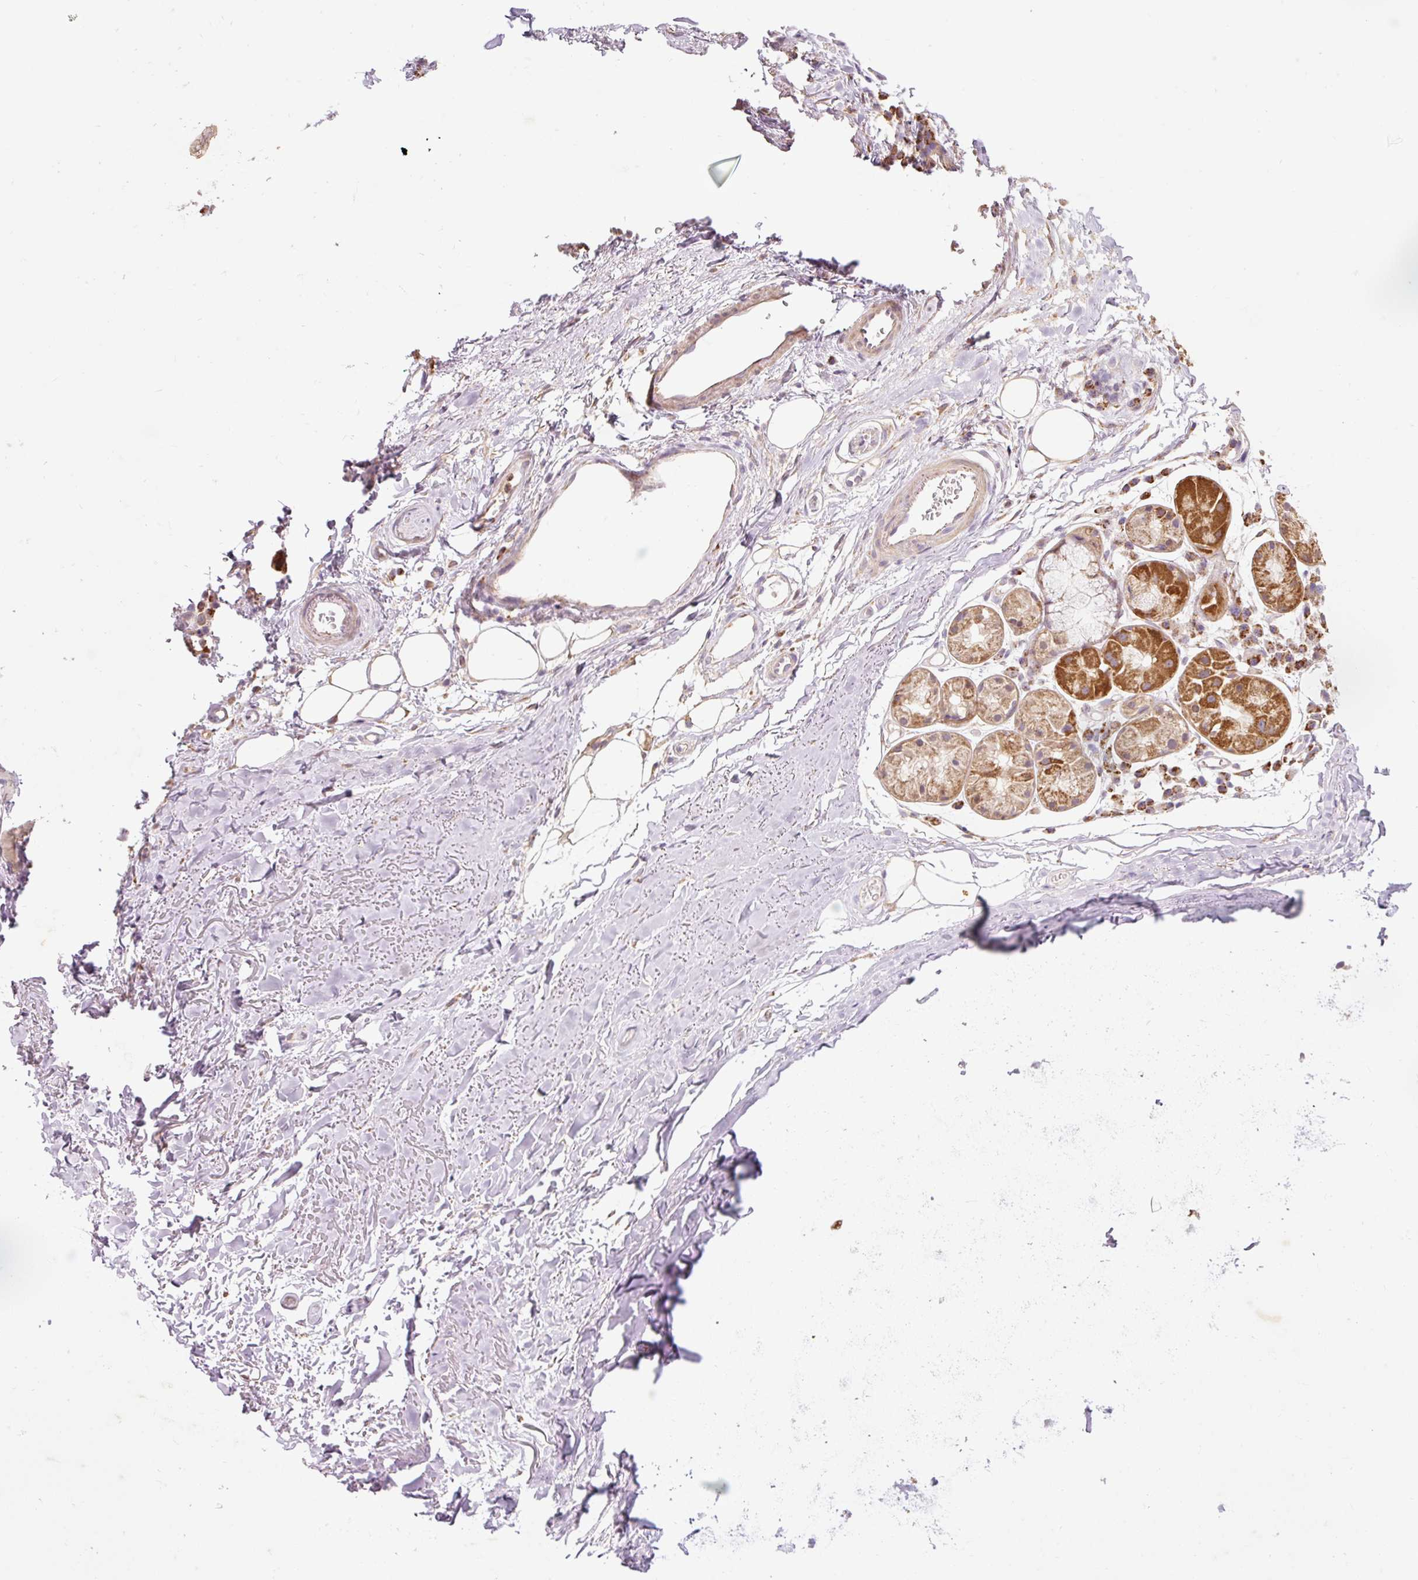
{"staining": {"intensity": "negative", "quantity": "none", "location": "none"}, "tissue": "adipose tissue", "cell_type": "Adipocytes", "image_type": "normal", "snomed": [{"axis": "morphology", "description": "Normal tissue, NOS"}, {"axis": "topography", "description": "Cartilage tissue"}], "caption": "Immunohistochemistry image of benign human adipose tissue stained for a protein (brown), which shows no staining in adipocytes. The staining is performed using DAB brown chromogen with nuclei counter-stained in using hematoxylin.", "gene": "PRDX5", "patient": {"sex": "male", "age": 80}}